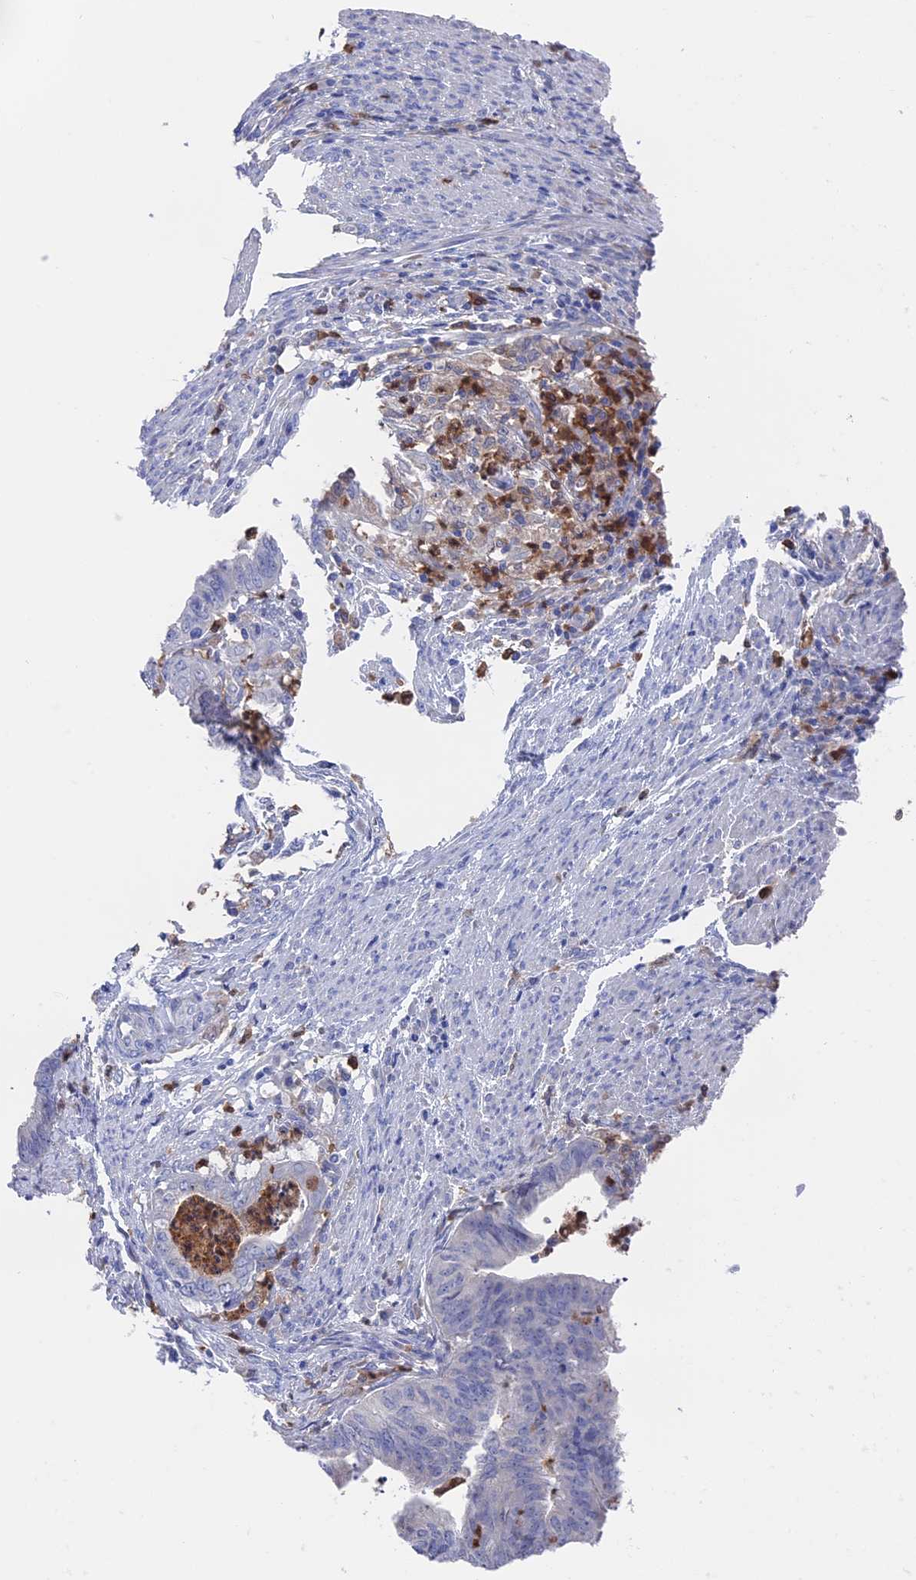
{"staining": {"intensity": "negative", "quantity": "none", "location": "none"}, "tissue": "endometrial cancer", "cell_type": "Tumor cells", "image_type": "cancer", "snomed": [{"axis": "morphology", "description": "Polyp, NOS"}, {"axis": "morphology", "description": "Adenocarcinoma, NOS"}, {"axis": "morphology", "description": "Adenoma, NOS"}, {"axis": "topography", "description": "Endometrium"}], "caption": "This is an IHC histopathology image of human endometrial cancer (adenoma). There is no expression in tumor cells.", "gene": "NCF4", "patient": {"sex": "female", "age": 79}}